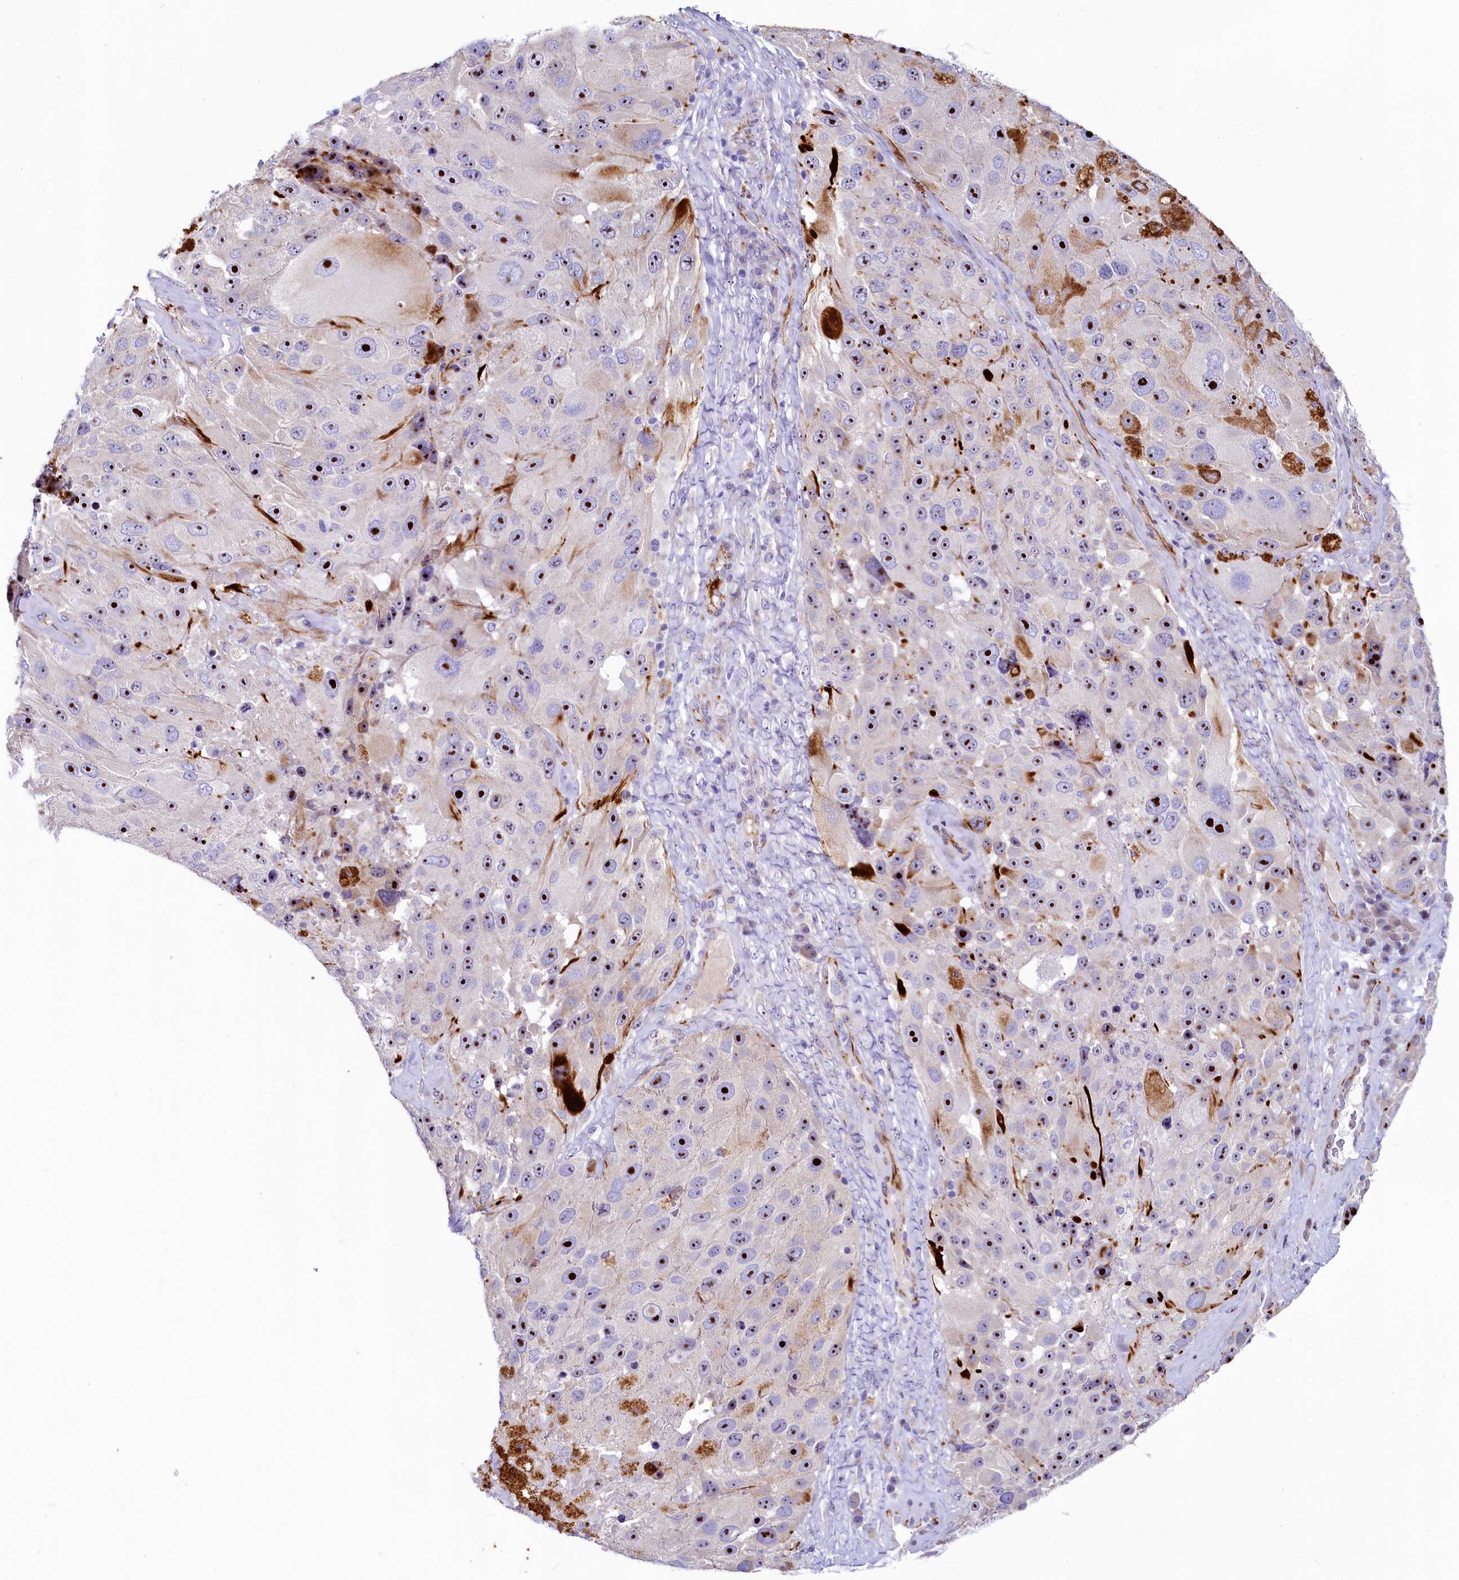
{"staining": {"intensity": "strong", "quantity": ">75%", "location": "nuclear"}, "tissue": "melanoma", "cell_type": "Tumor cells", "image_type": "cancer", "snomed": [{"axis": "morphology", "description": "Malignant melanoma, Metastatic site"}, {"axis": "topography", "description": "Lymph node"}], "caption": "Protein staining exhibits strong nuclear positivity in about >75% of tumor cells in melanoma. (Stains: DAB in brown, nuclei in blue, Microscopy: brightfield microscopy at high magnification).", "gene": "SH3TC2", "patient": {"sex": "male", "age": 62}}